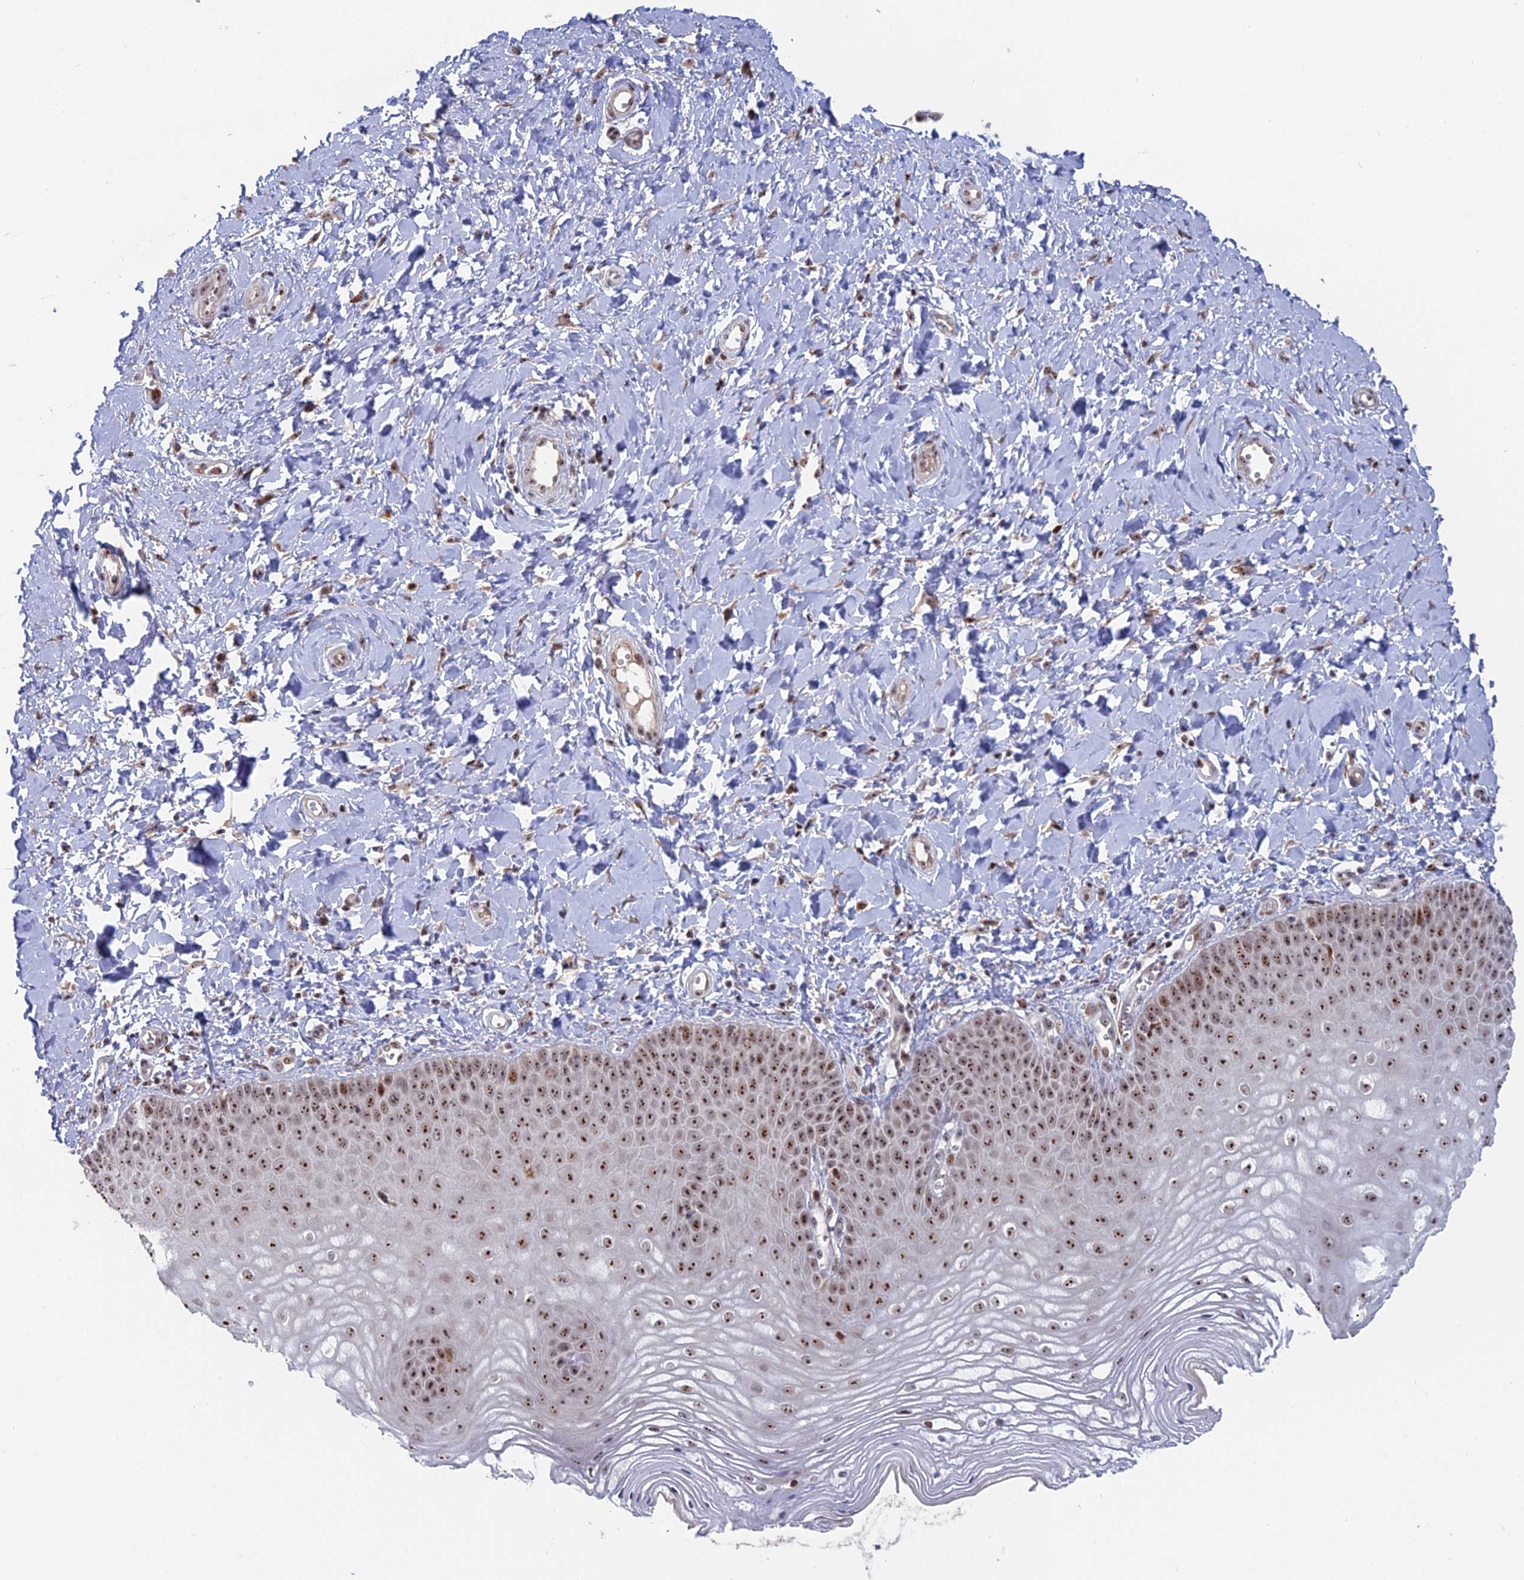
{"staining": {"intensity": "strong", "quantity": ">75%", "location": "nuclear"}, "tissue": "vagina", "cell_type": "Squamous epithelial cells", "image_type": "normal", "snomed": [{"axis": "morphology", "description": "Normal tissue, NOS"}, {"axis": "topography", "description": "Vagina"}, {"axis": "topography", "description": "Cervix"}], "caption": "The immunohistochemical stain shows strong nuclear staining in squamous epithelial cells of normal vagina.", "gene": "FAM131A", "patient": {"sex": "female", "age": 40}}